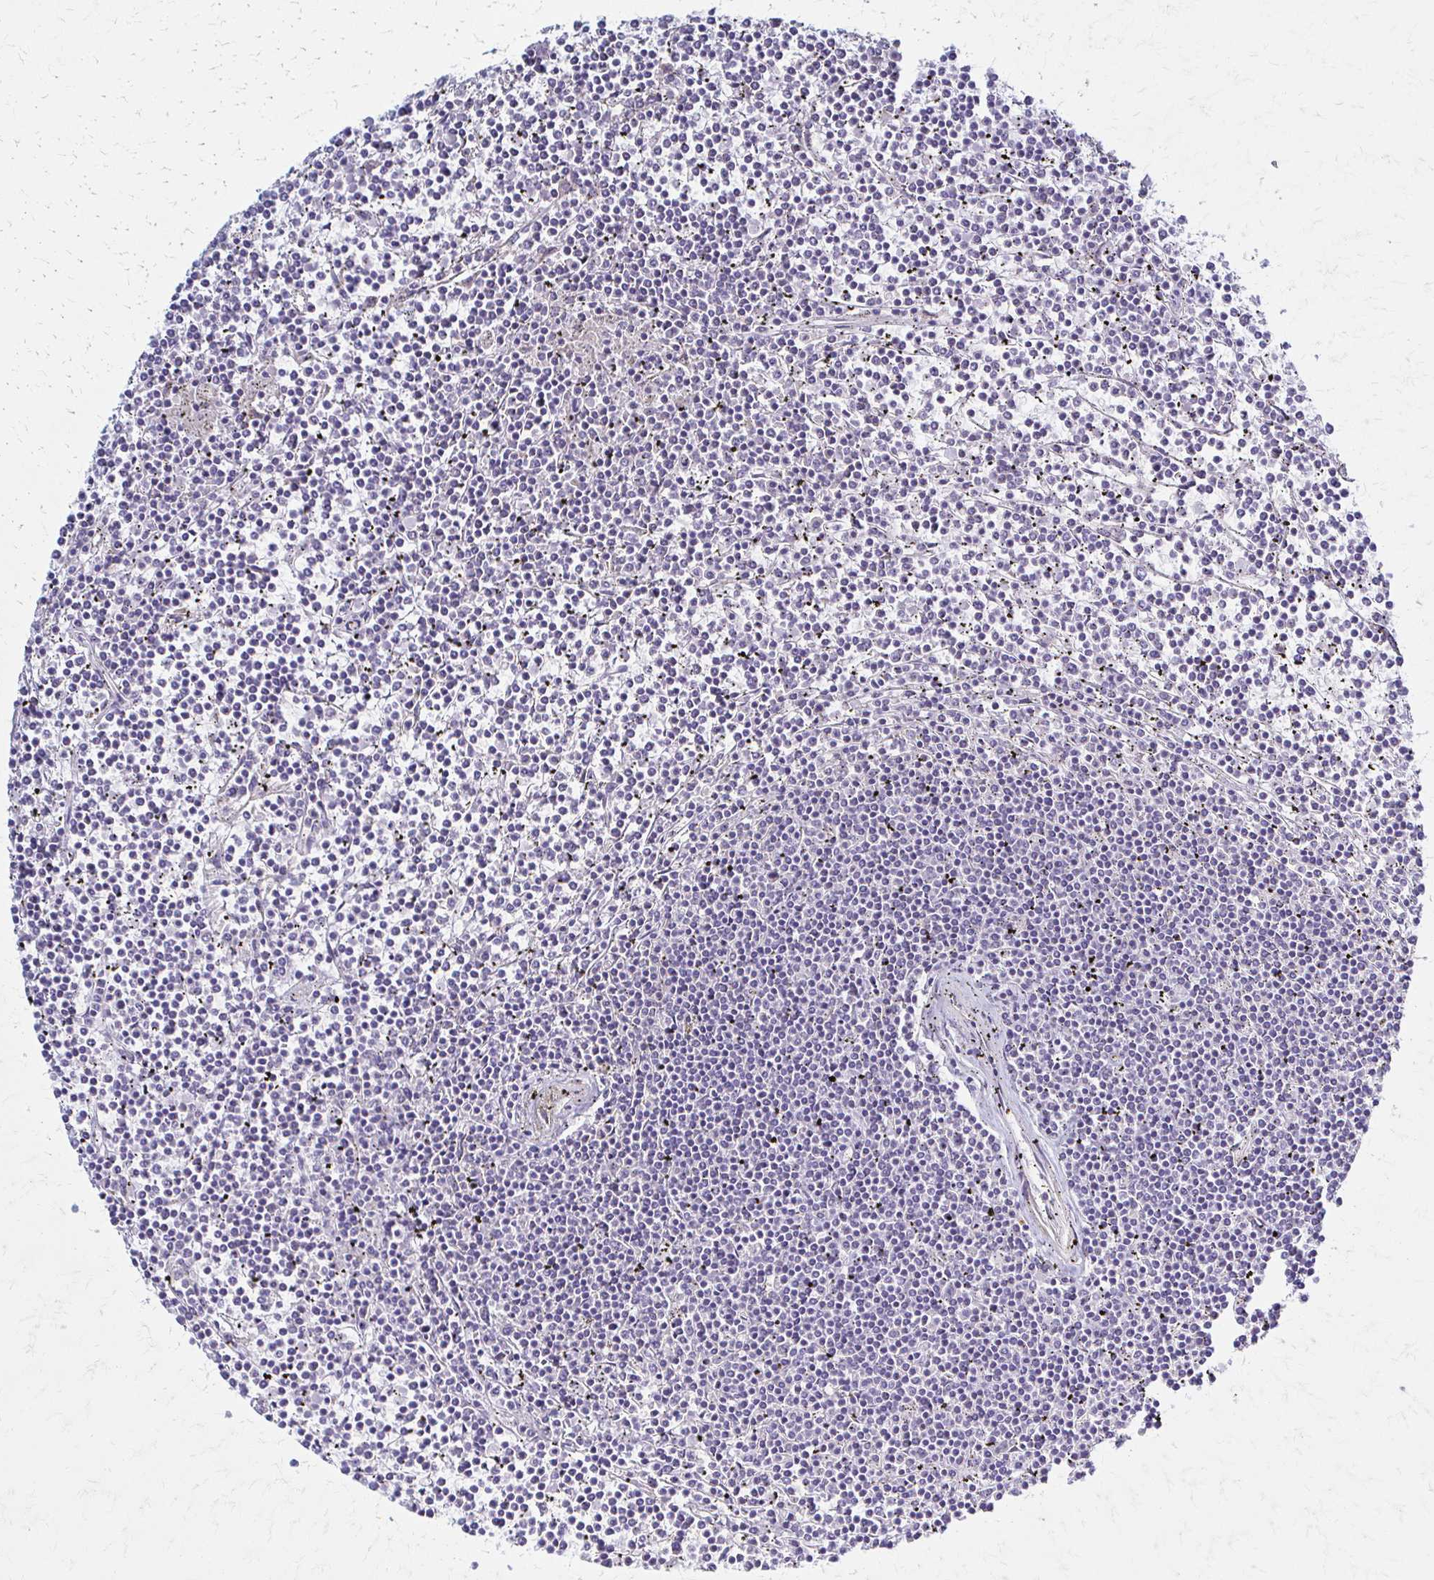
{"staining": {"intensity": "negative", "quantity": "none", "location": "none"}, "tissue": "lymphoma", "cell_type": "Tumor cells", "image_type": "cancer", "snomed": [{"axis": "morphology", "description": "Malignant lymphoma, non-Hodgkin's type, Low grade"}, {"axis": "topography", "description": "Spleen"}], "caption": "Micrograph shows no significant protein positivity in tumor cells of malignant lymphoma, non-Hodgkin's type (low-grade).", "gene": "TIMMDC1", "patient": {"sex": "female", "age": 19}}